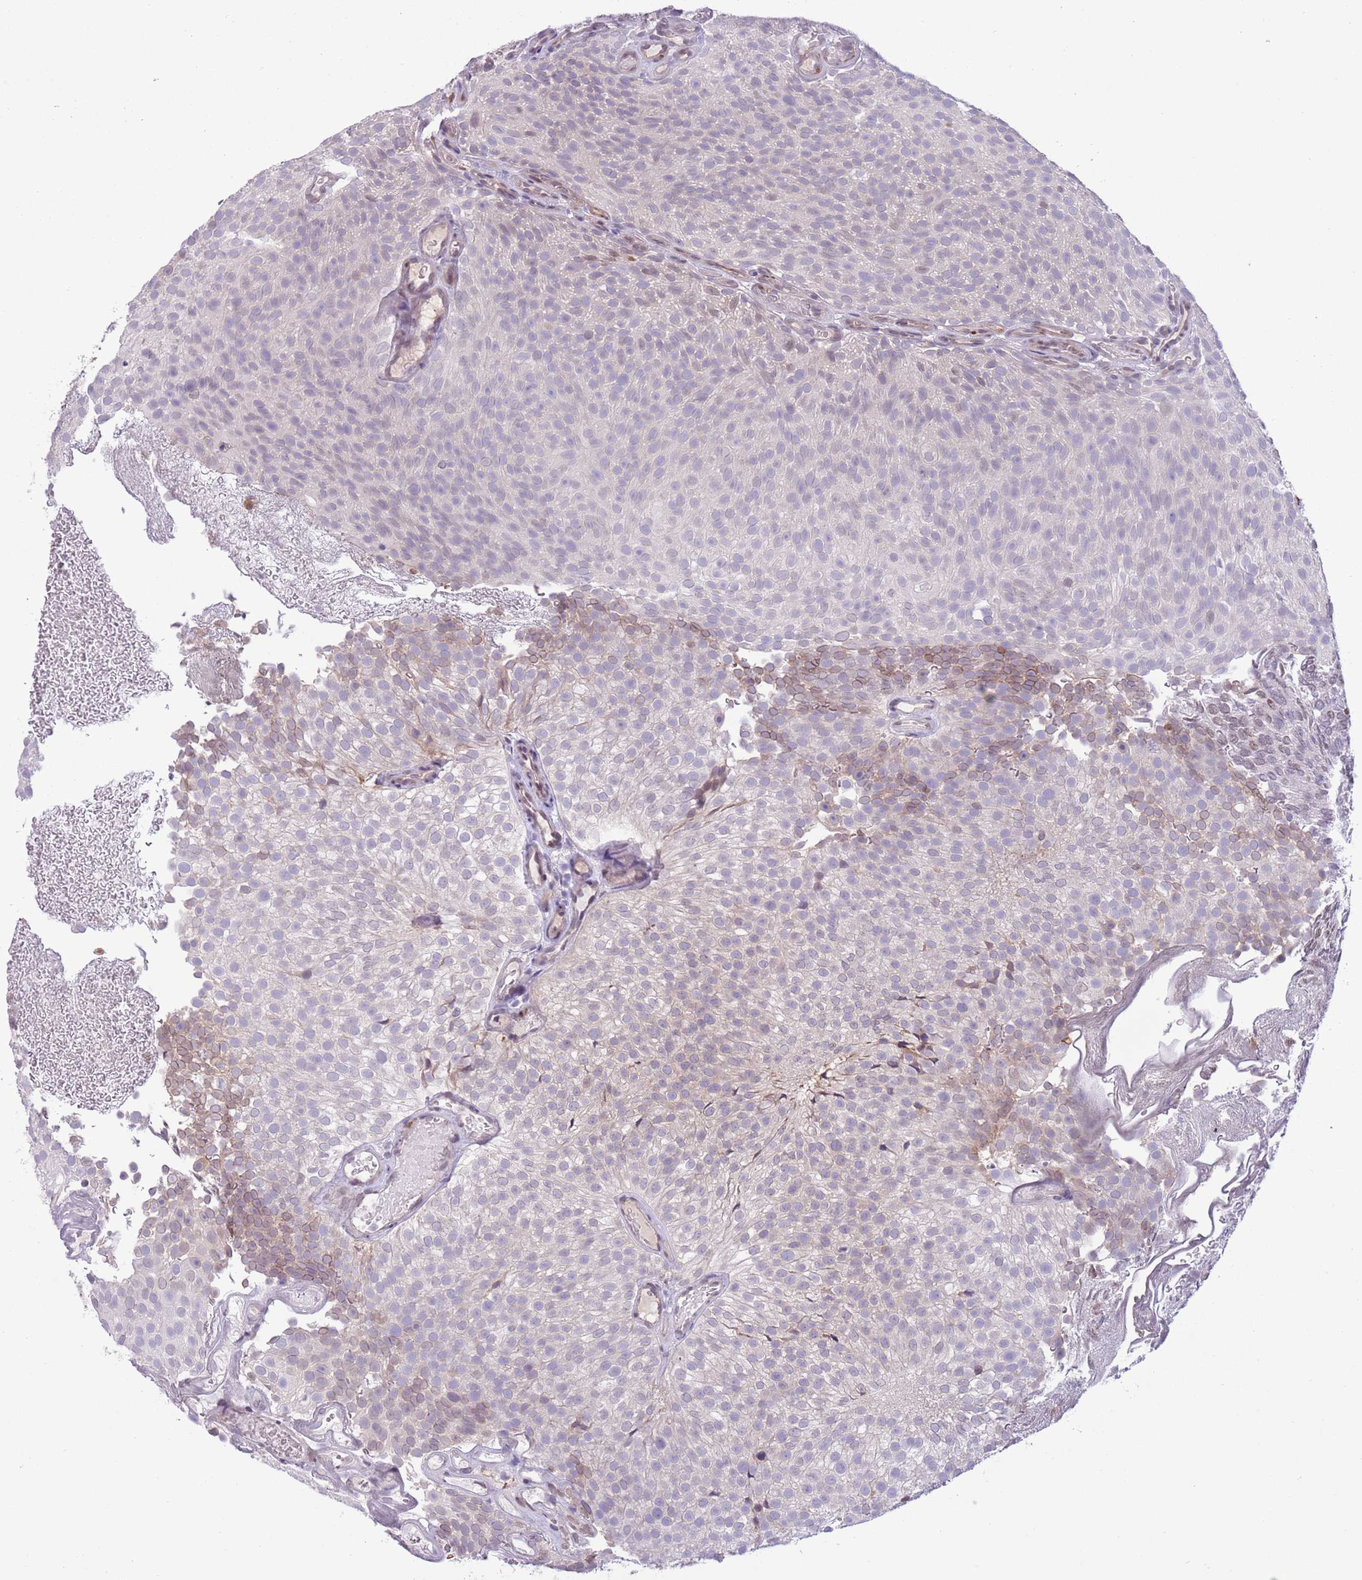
{"staining": {"intensity": "weak", "quantity": "<25%", "location": "cytoplasmic/membranous"}, "tissue": "urothelial cancer", "cell_type": "Tumor cells", "image_type": "cancer", "snomed": [{"axis": "morphology", "description": "Urothelial carcinoma, Low grade"}, {"axis": "topography", "description": "Urinary bladder"}], "caption": "High power microscopy photomicrograph of an immunohistochemistry (IHC) histopathology image of urothelial cancer, revealing no significant expression in tumor cells. (DAB IHC visualized using brightfield microscopy, high magnification).", "gene": "CCND2", "patient": {"sex": "male", "age": 78}}